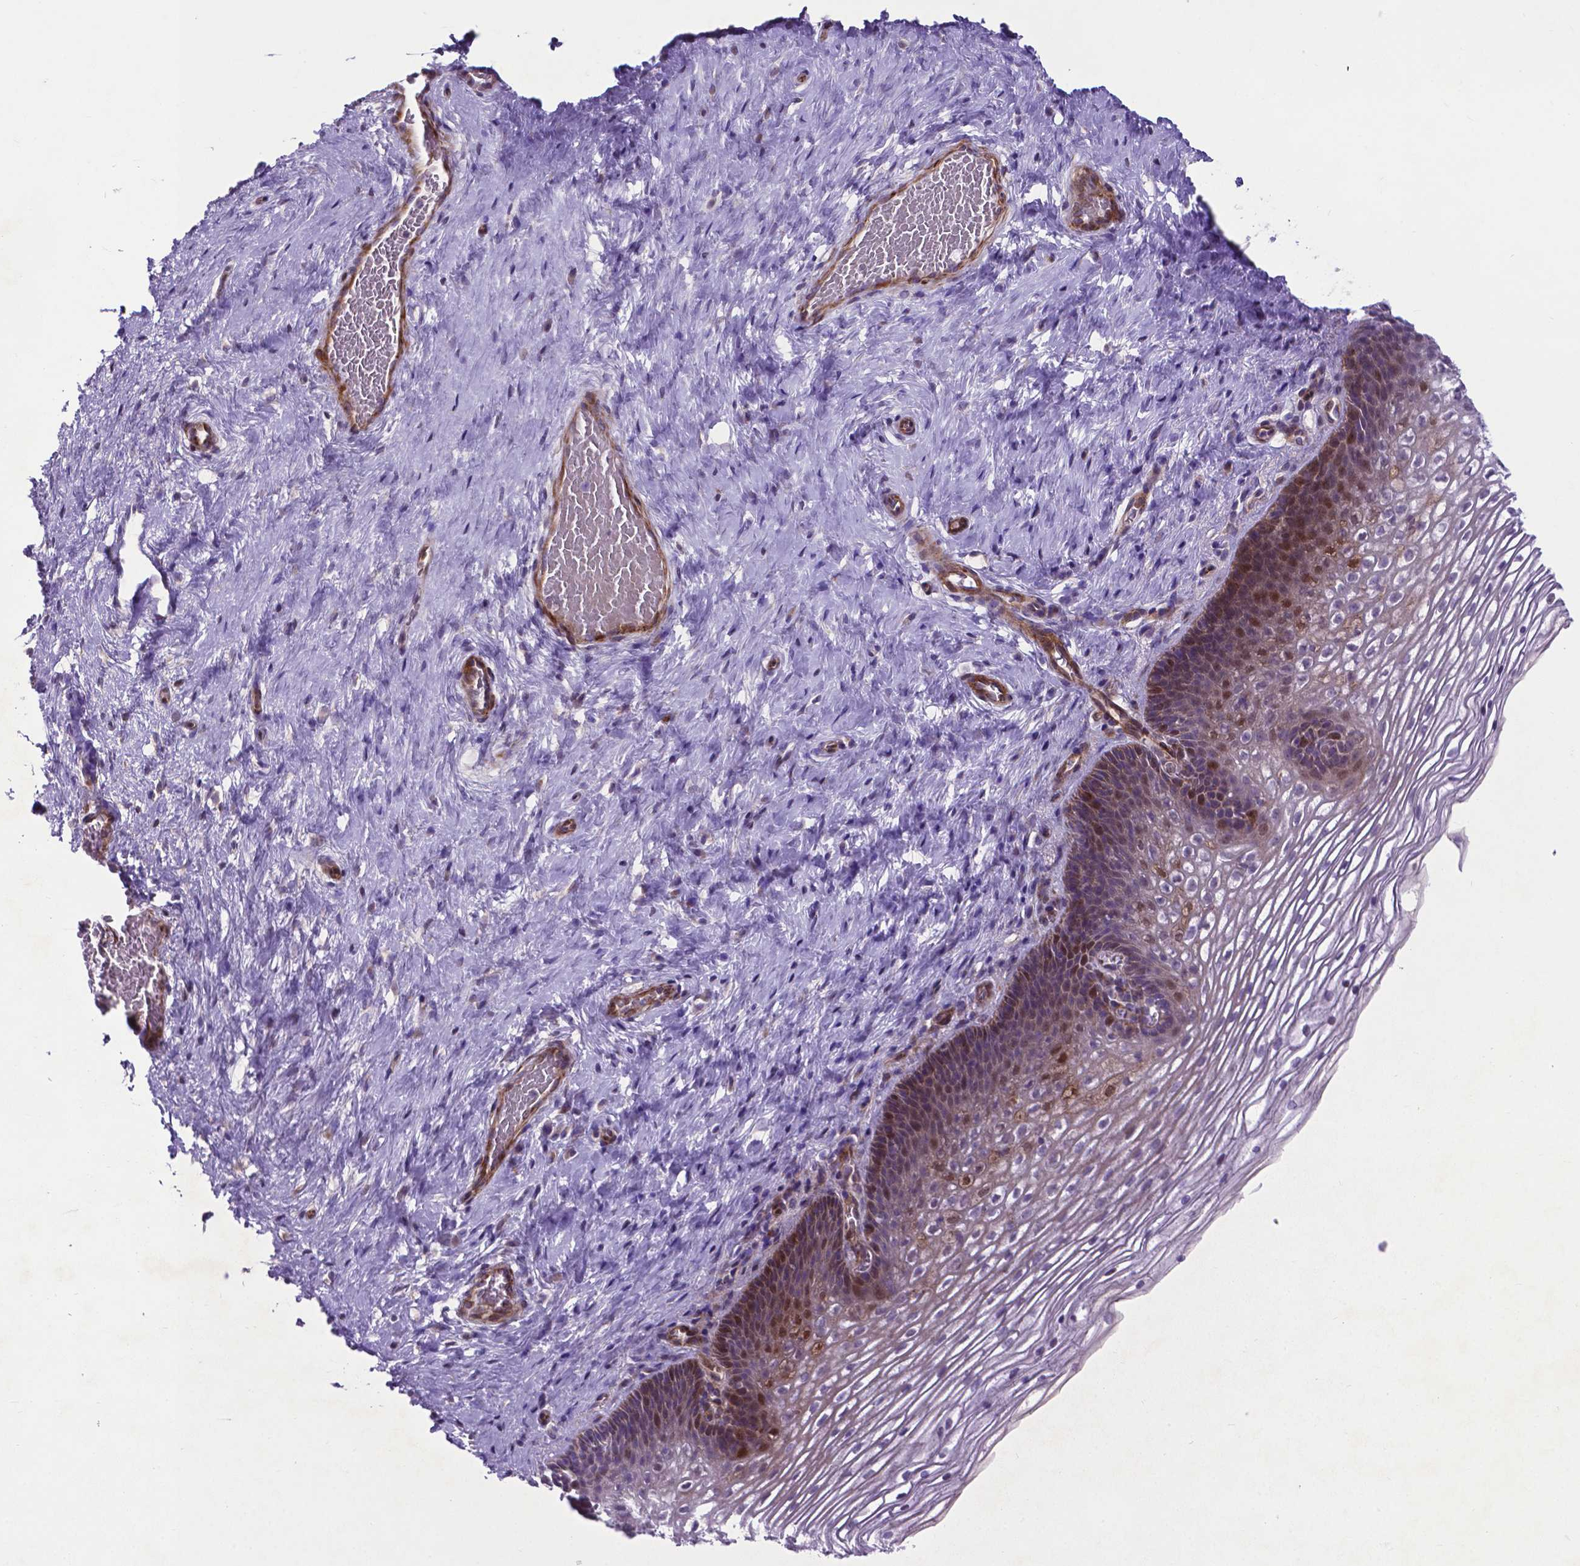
{"staining": {"intensity": "negative", "quantity": "none", "location": "none"}, "tissue": "cervix", "cell_type": "Glandular cells", "image_type": "normal", "snomed": [{"axis": "morphology", "description": "Normal tissue, NOS"}, {"axis": "topography", "description": "Cervix"}], "caption": "The image shows no staining of glandular cells in normal cervix.", "gene": "PFKFB4", "patient": {"sex": "female", "age": 34}}